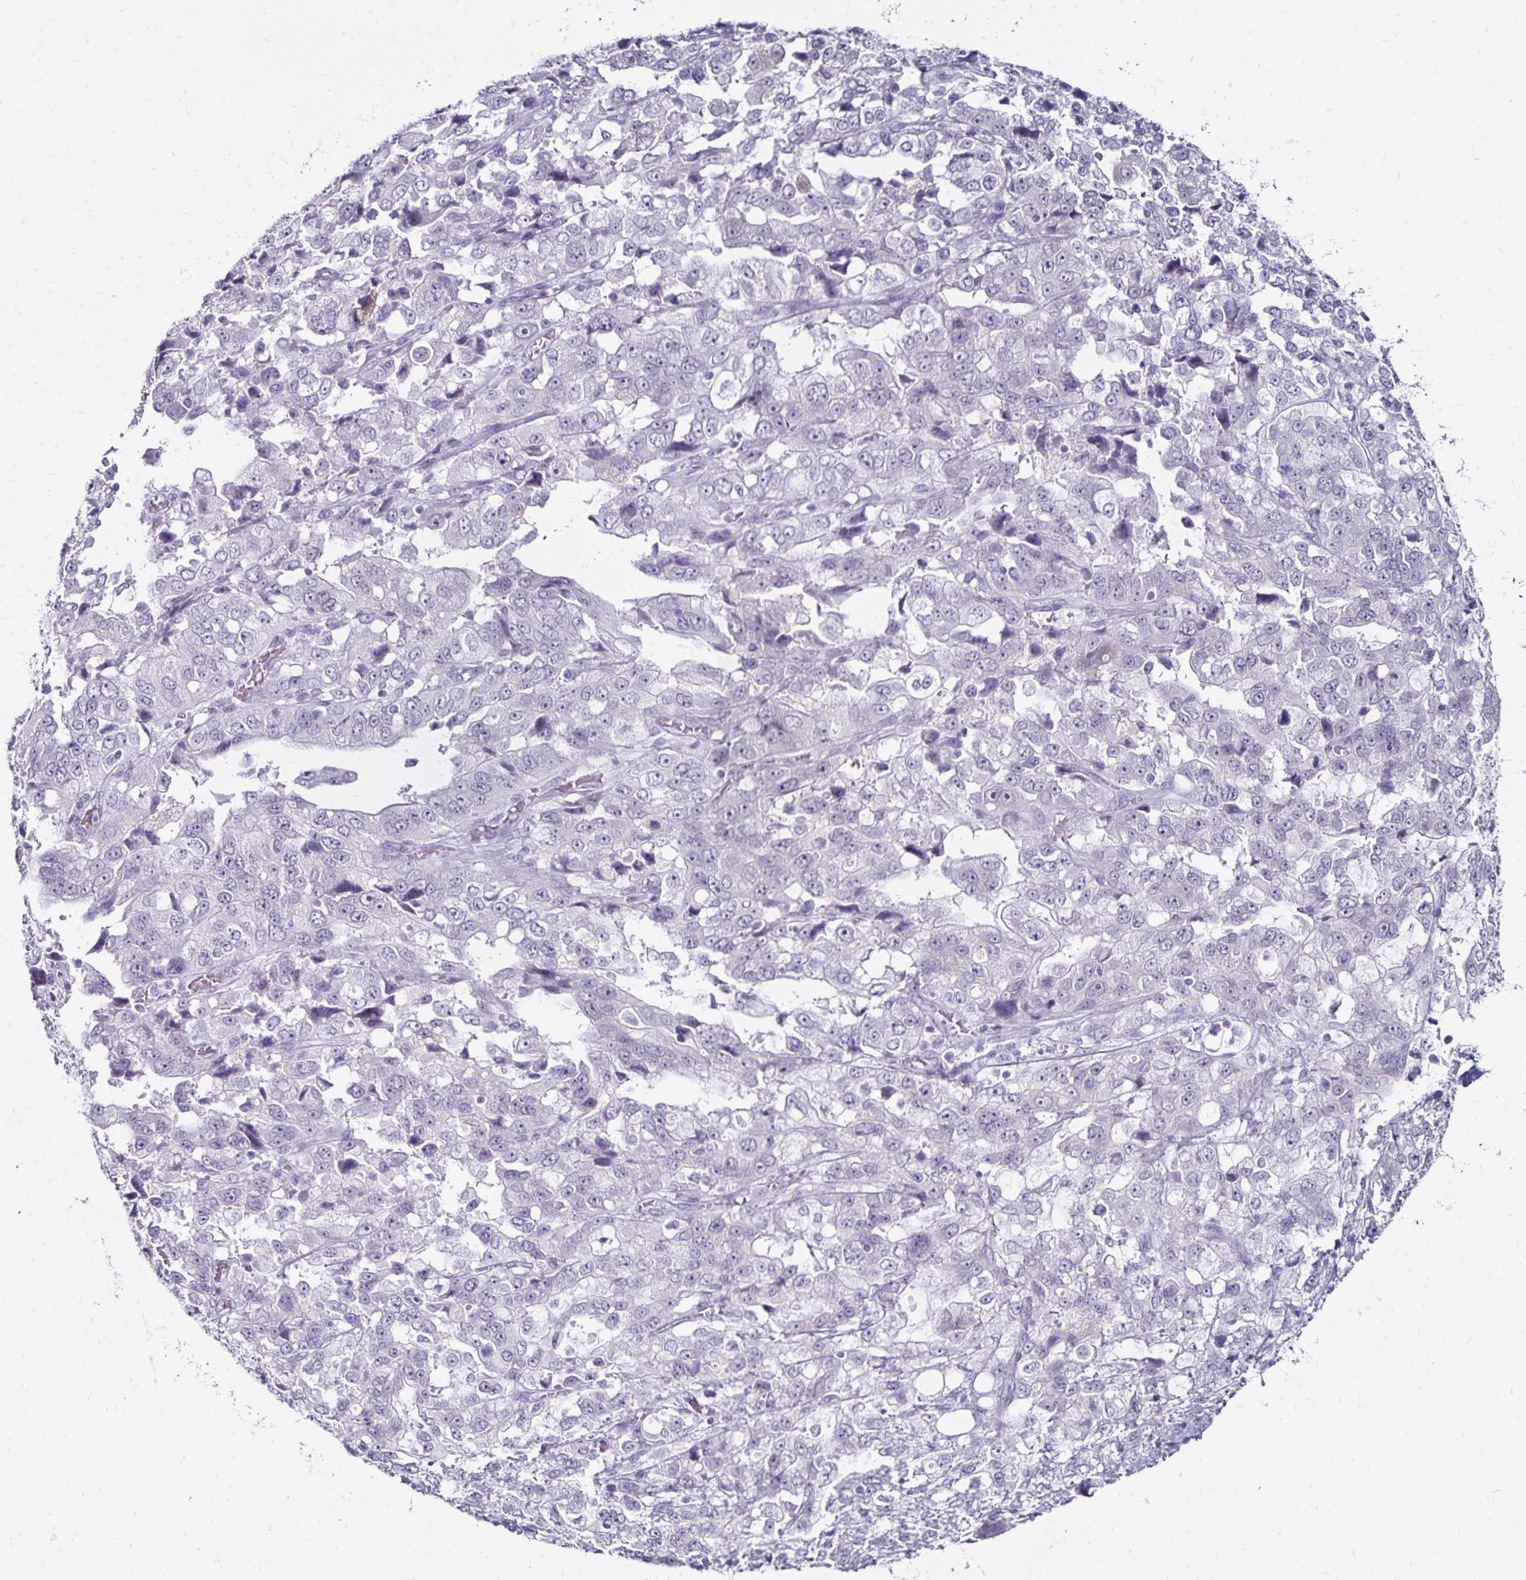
{"staining": {"intensity": "negative", "quantity": "none", "location": "none"}, "tissue": "stomach cancer", "cell_type": "Tumor cells", "image_type": "cancer", "snomed": [{"axis": "morphology", "description": "Adenocarcinoma, NOS"}, {"axis": "topography", "description": "Stomach, upper"}], "caption": "Tumor cells show no significant protein expression in stomach cancer.", "gene": "TOMM34", "patient": {"sex": "female", "age": 81}}